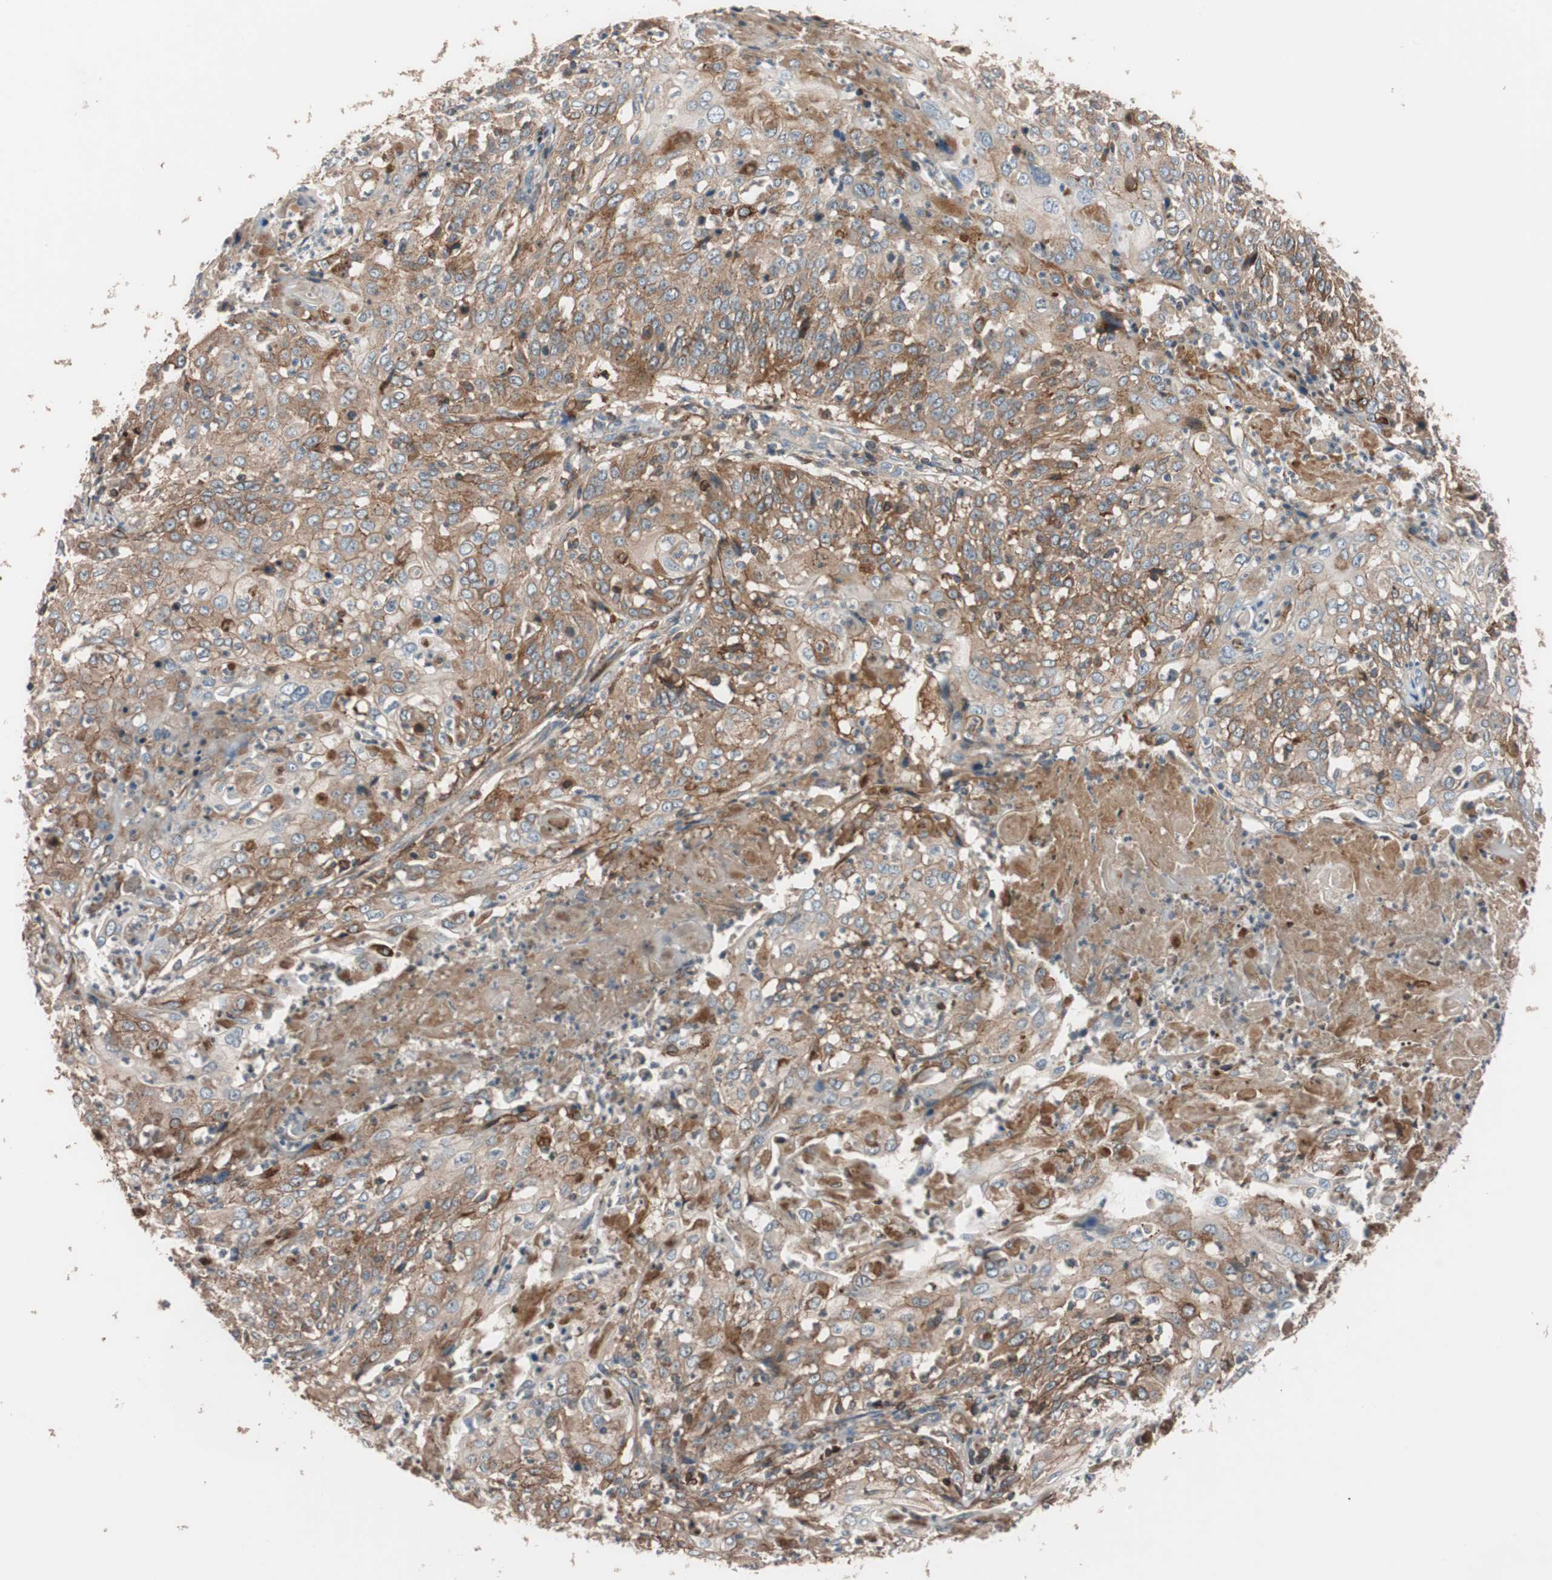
{"staining": {"intensity": "moderate", "quantity": ">75%", "location": "cytoplasmic/membranous"}, "tissue": "cervical cancer", "cell_type": "Tumor cells", "image_type": "cancer", "snomed": [{"axis": "morphology", "description": "Squamous cell carcinoma, NOS"}, {"axis": "topography", "description": "Cervix"}], "caption": "Moderate cytoplasmic/membranous expression is seen in approximately >75% of tumor cells in cervical squamous cell carcinoma.", "gene": "SDC4", "patient": {"sex": "female", "age": 39}}